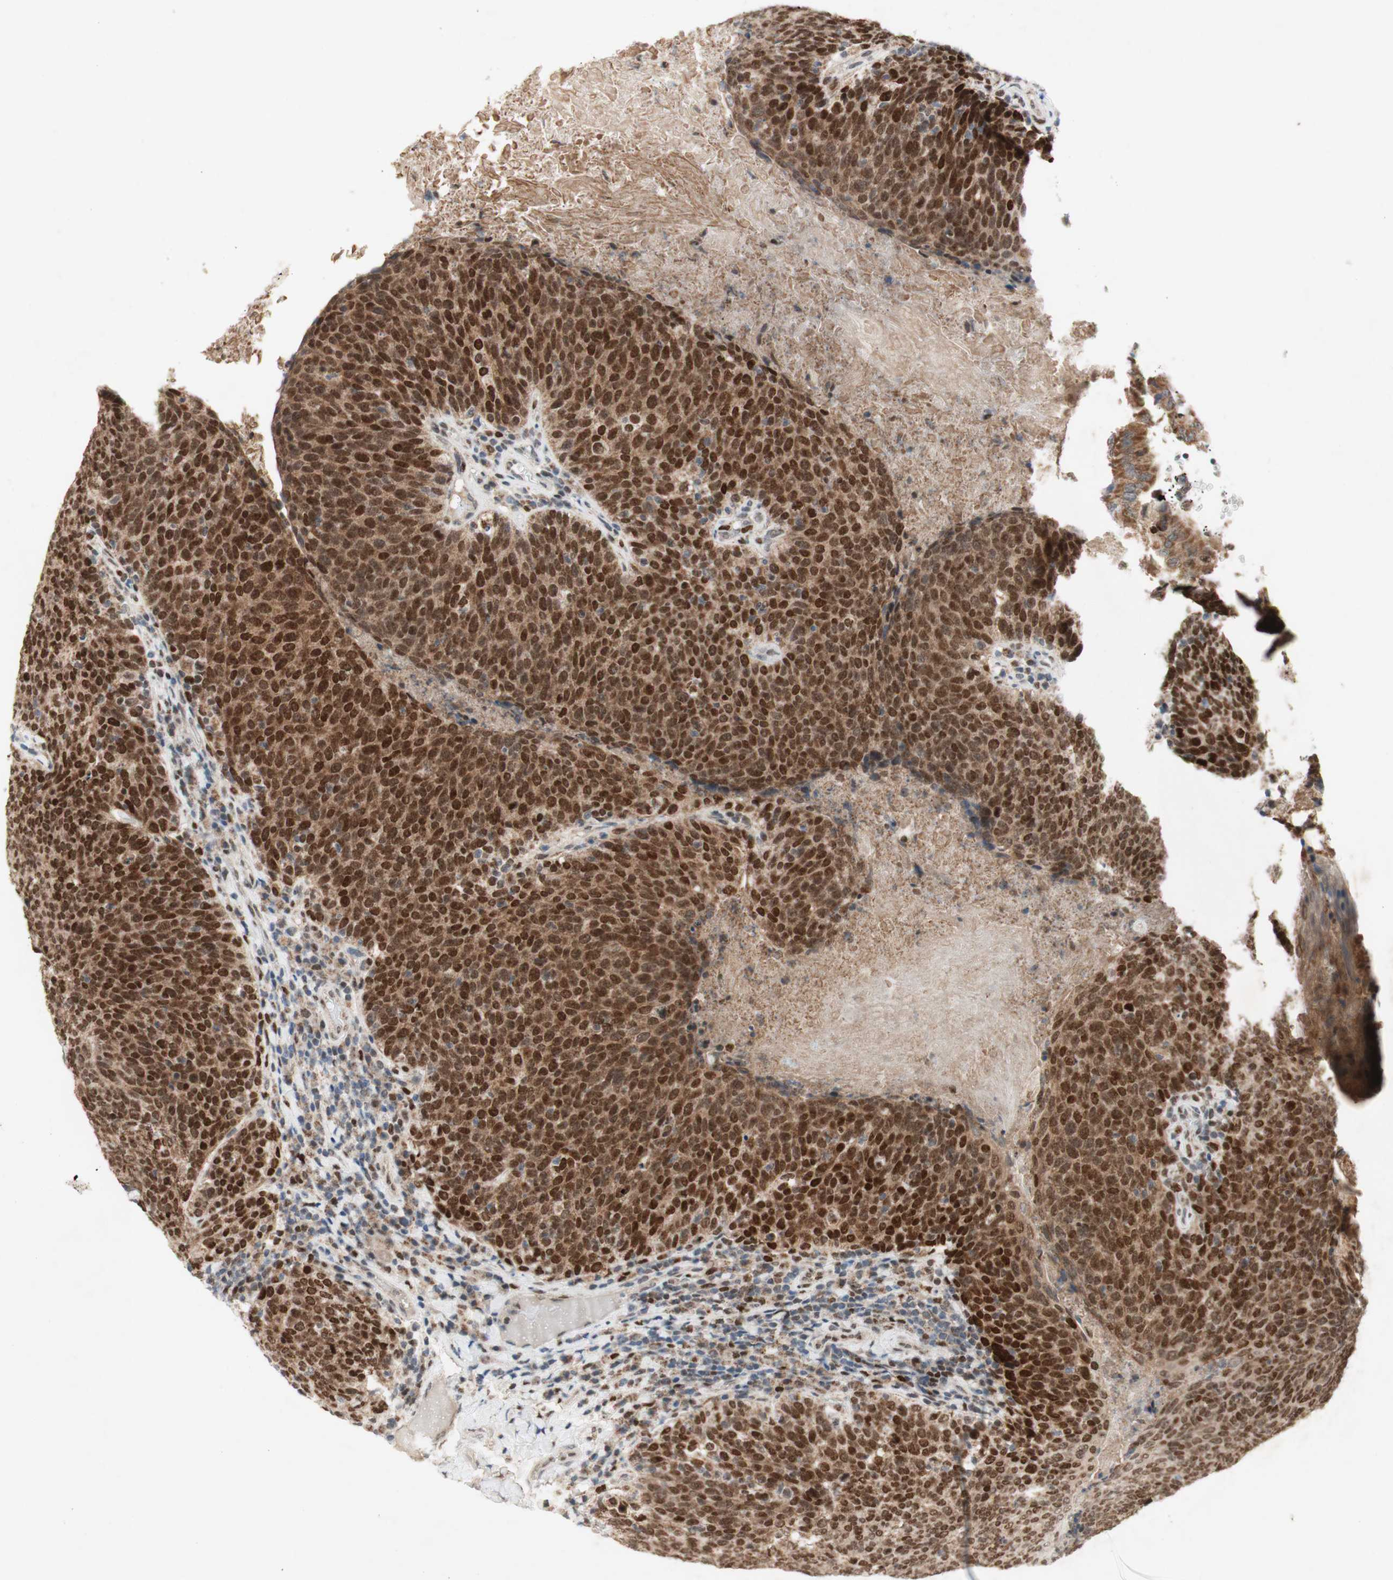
{"staining": {"intensity": "strong", "quantity": ">75%", "location": "cytoplasmic/membranous,nuclear"}, "tissue": "head and neck cancer", "cell_type": "Tumor cells", "image_type": "cancer", "snomed": [{"axis": "morphology", "description": "Squamous cell carcinoma, NOS"}, {"axis": "morphology", "description": "Squamous cell carcinoma, metastatic, NOS"}, {"axis": "topography", "description": "Lymph node"}, {"axis": "topography", "description": "Head-Neck"}], "caption": "Metastatic squamous cell carcinoma (head and neck) tissue demonstrates strong cytoplasmic/membranous and nuclear staining in approximately >75% of tumor cells (Stains: DAB in brown, nuclei in blue, Microscopy: brightfield microscopy at high magnification).", "gene": "DNMT3A", "patient": {"sex": "male", "age": 62}}